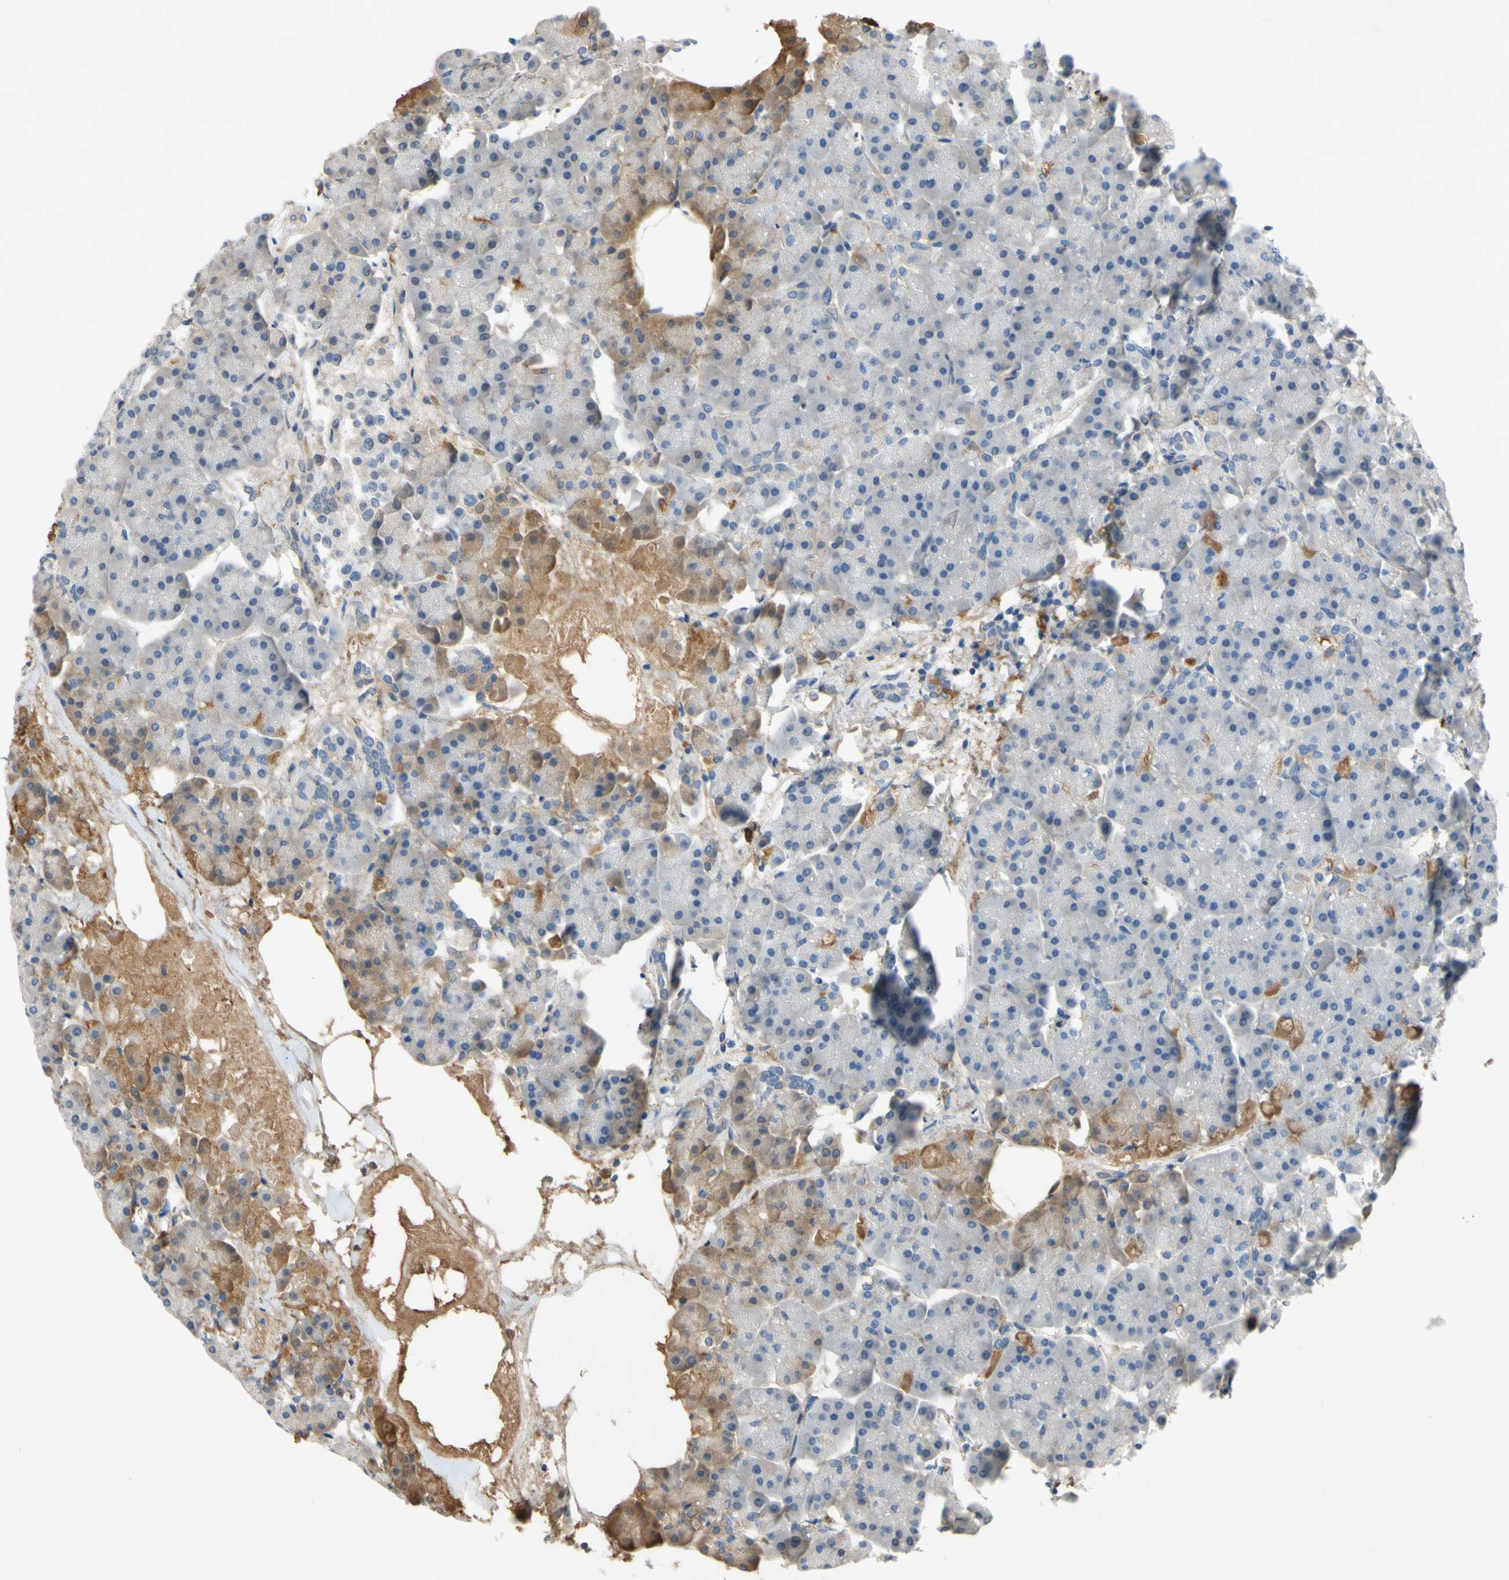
{"staining": {"intensity": "moderate", "quantity": "<25%", "location": "cytoplasmic/membranous"}, "tissue": "pancreas", "cell_type": "Exocrine glandular cells", "image_type": "normal", "snomed": [{"axis": "morphology", "description": "Normal tissue, NOS"}, {"axis": "topography", "description": "Pancreas"}], "caption": "High-power microscopy captured an IHC image of normal pancreas, revealing moderate cytoplasmic/membranous expression in about <25% of exocrine glandular cells. (IHC, brightfield microscopy, high magnification).", "gene": "TIMP2", "patient": {"sex": "female", "age": 70}}